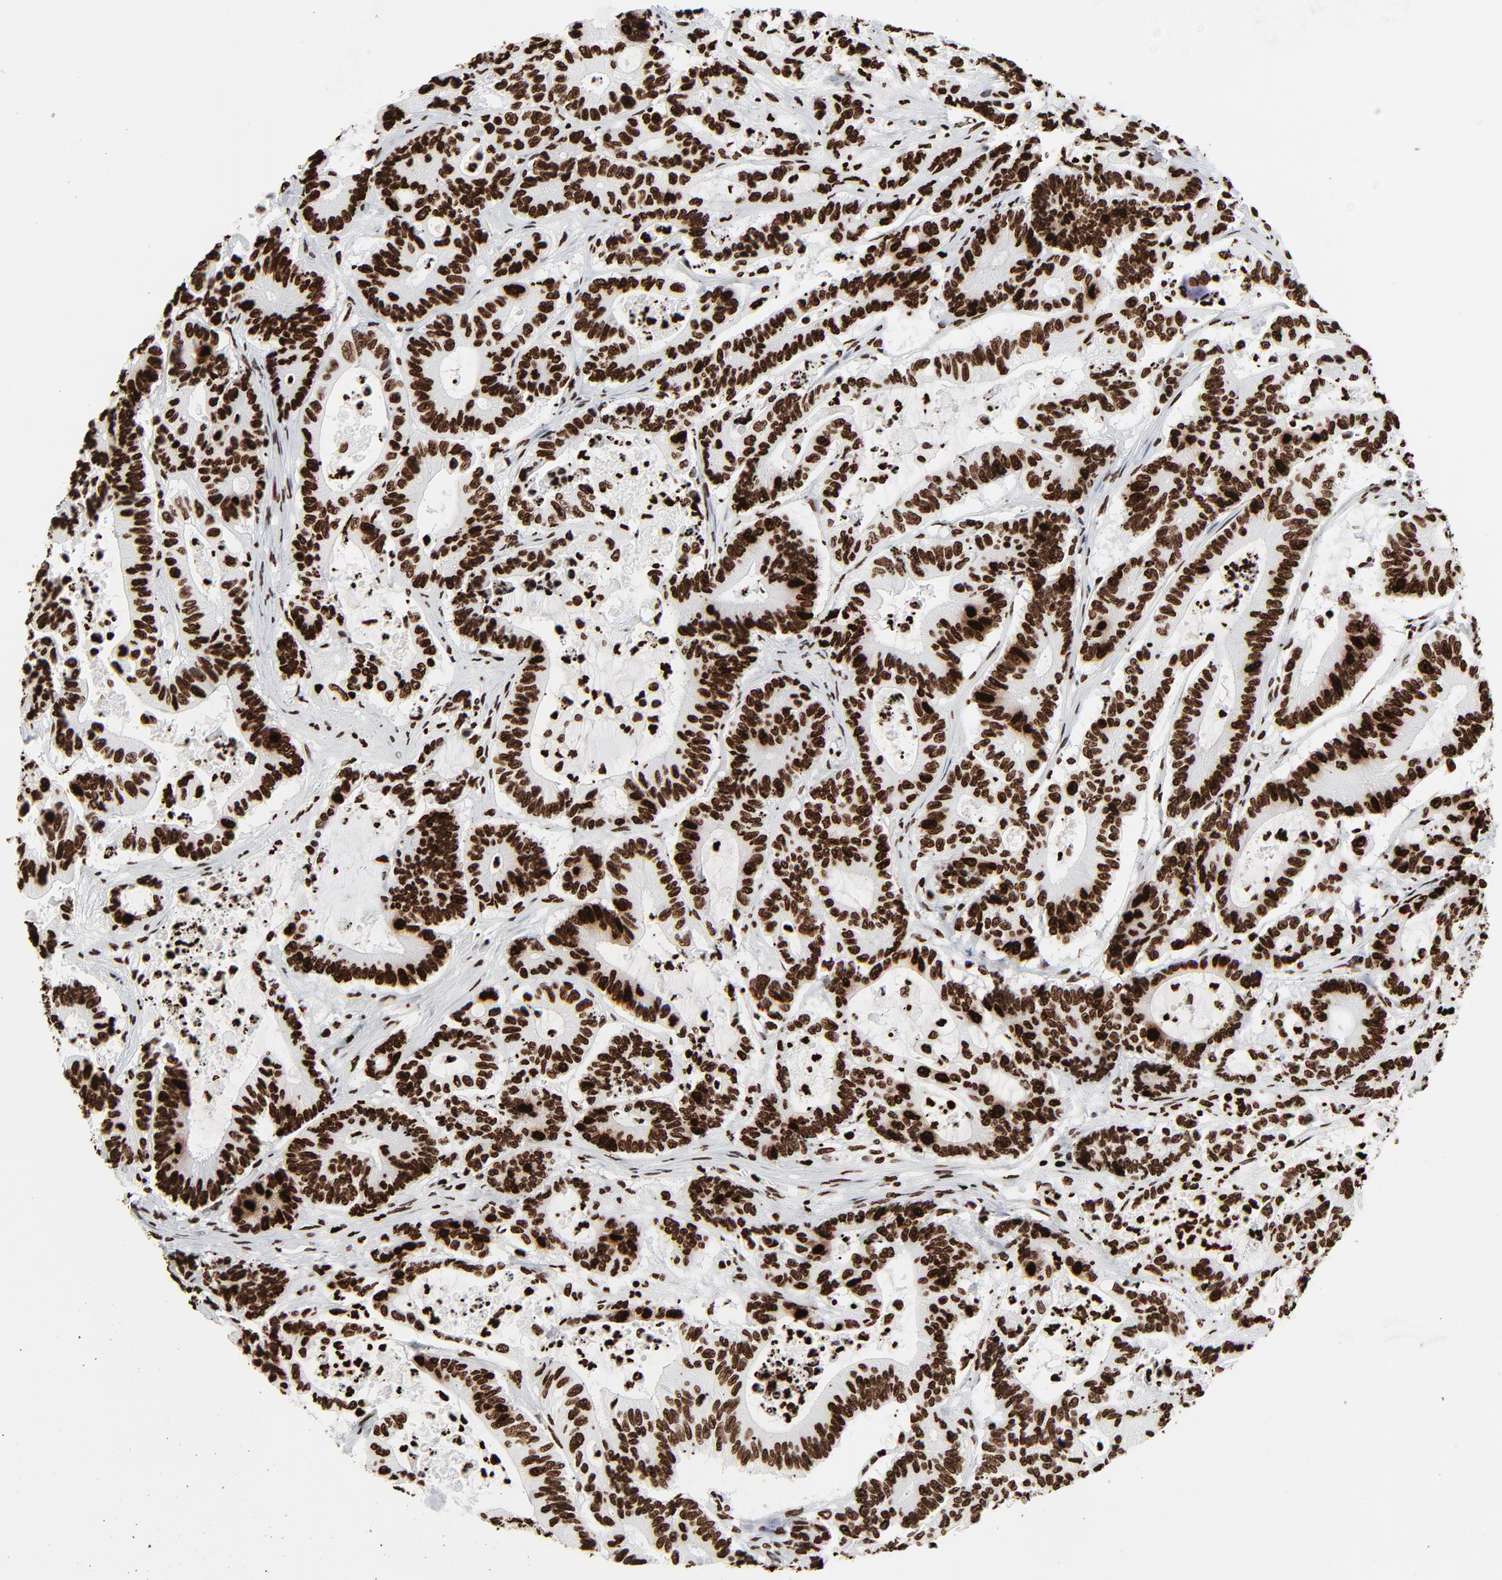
{"staining": {"intensity": "strong", "quantity": ">75%", "location": "nuclear"}, "tissue": "colorectal cancer", "cell_type": "Tumor cells", "image_type": "cancer", "snomed": [{"axis": "morphology", "description": "Adenocarcinoma, NOS"}, {"axis": "topography", "description": "Colon"}], "caption": "There is high levels of strong nuclear positivity in tumor cells of adenocarcinoma (colorectal), as demonstrated by immunohistochemical staining (brown color).", "gene": "H3-4", "patient": {"sex": "female", "age": 84}}